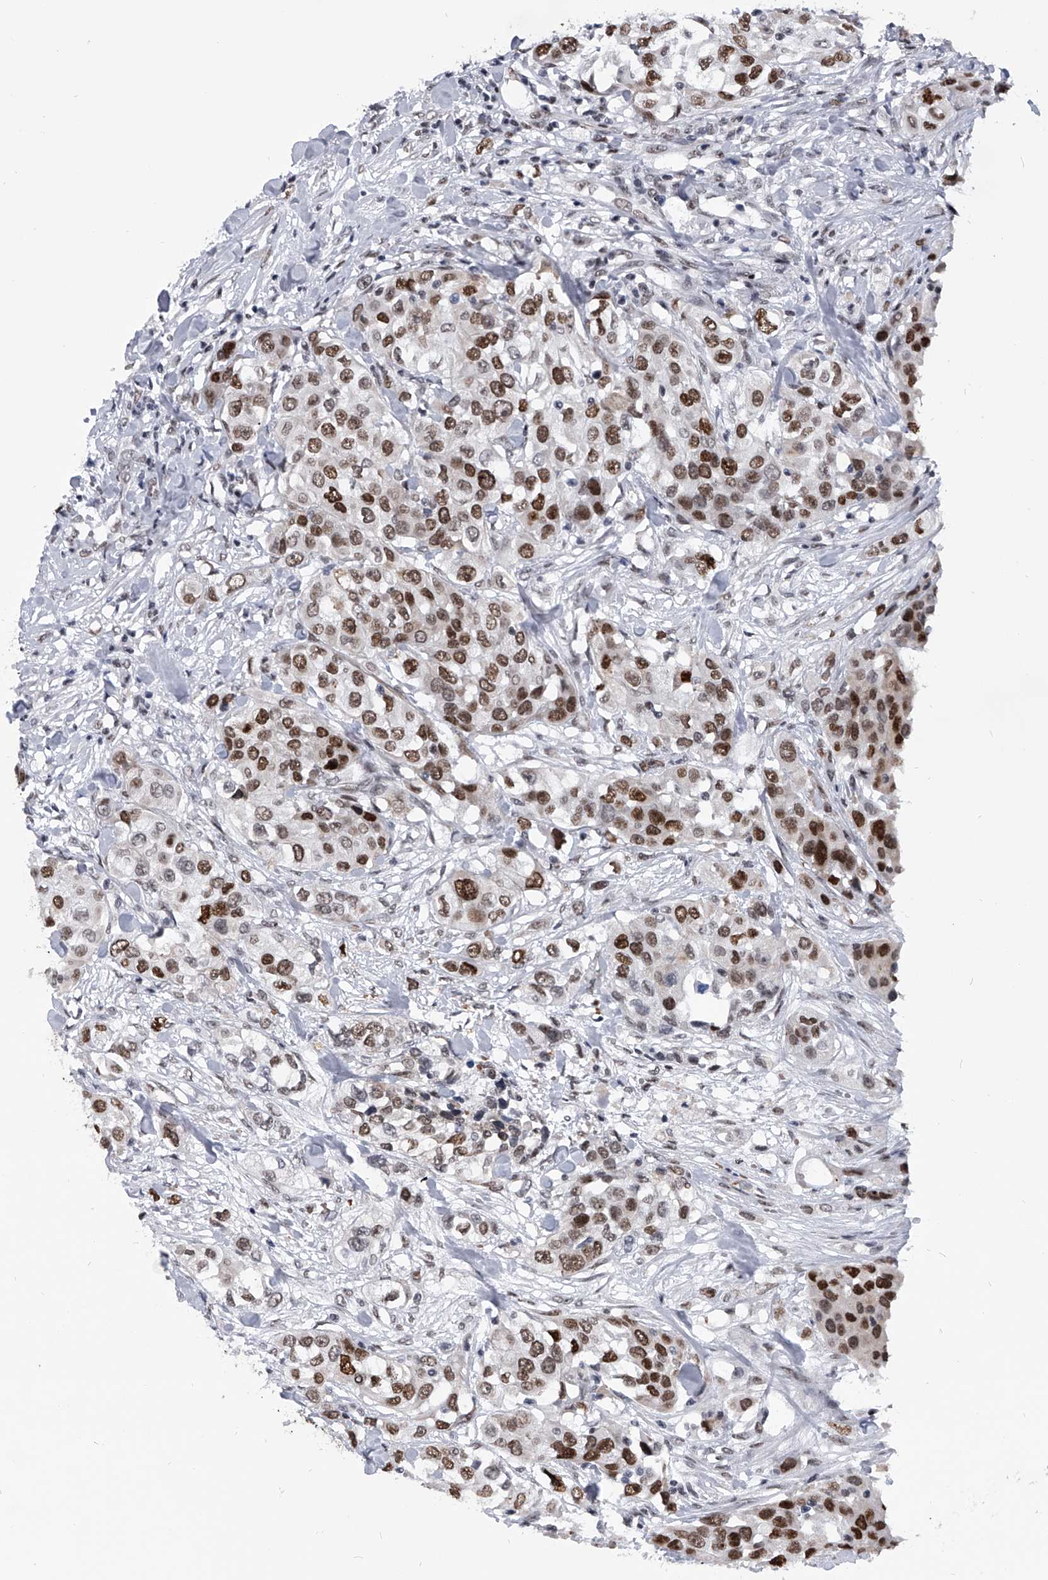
{"staining": {"intensity": "strong", "quantity": ">75%", "location": "nuclear"}, "tissue": "urothelial cancer", "cell_type": "Tumor cells", "image_type": "cancer", "snomed": [{"axis": "morphology", "description": "Urothelial carcinoma, High grade"}, {"axis": "topography", "description": "Urinary bladder"}], "caption": "This is an image of IHC staining of urothelial carcinoma (high-grade), which shows strong positivity in the nuclear of tumor cells.", "gene": "SIM2", "patient": {"sex": "female", "age": 80}}